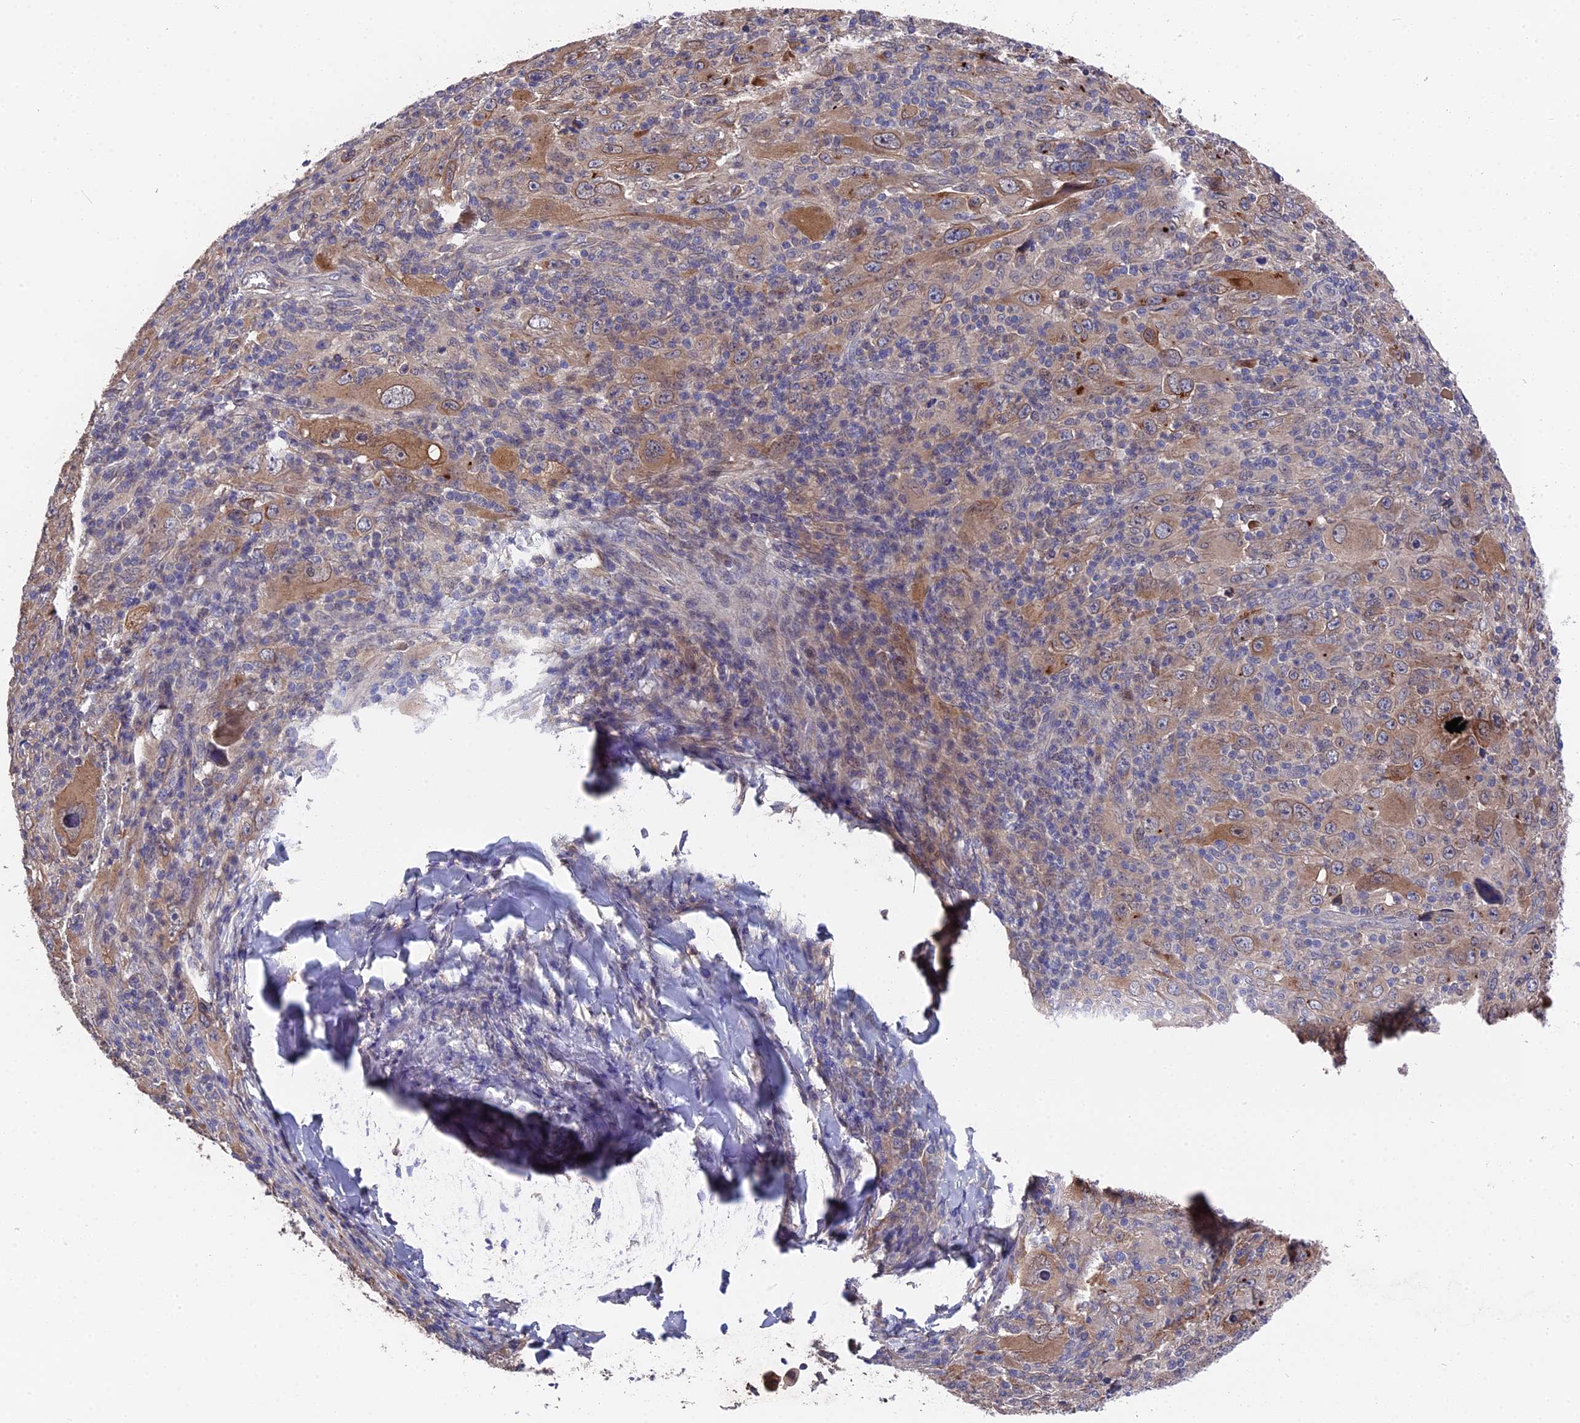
{"staining": {"intensity": "weak", "quantity": ">75%", "location": "cytoplasmic/membranous"}, "tissue": "melanoma", "cell_type": "Tumor cells", "image_type": "cancer", "snomed": [{"axis": "morphology", "description": "Malignant melanoma, Metastatic site"}, {"axis": "topography", "description": "Skin"}], "caption": "High-magnification brightfield microscopy of malignant melanoma (metastatic site) stained with DAB (brown) and counterstained with hematoxylin (blue). tumor cells exhibit weak cytoplasmic/membranous staining is seen in about>75% of cells.", "gene": "ZCCHC2", "patient": {"sex": "female", "age": 56}}